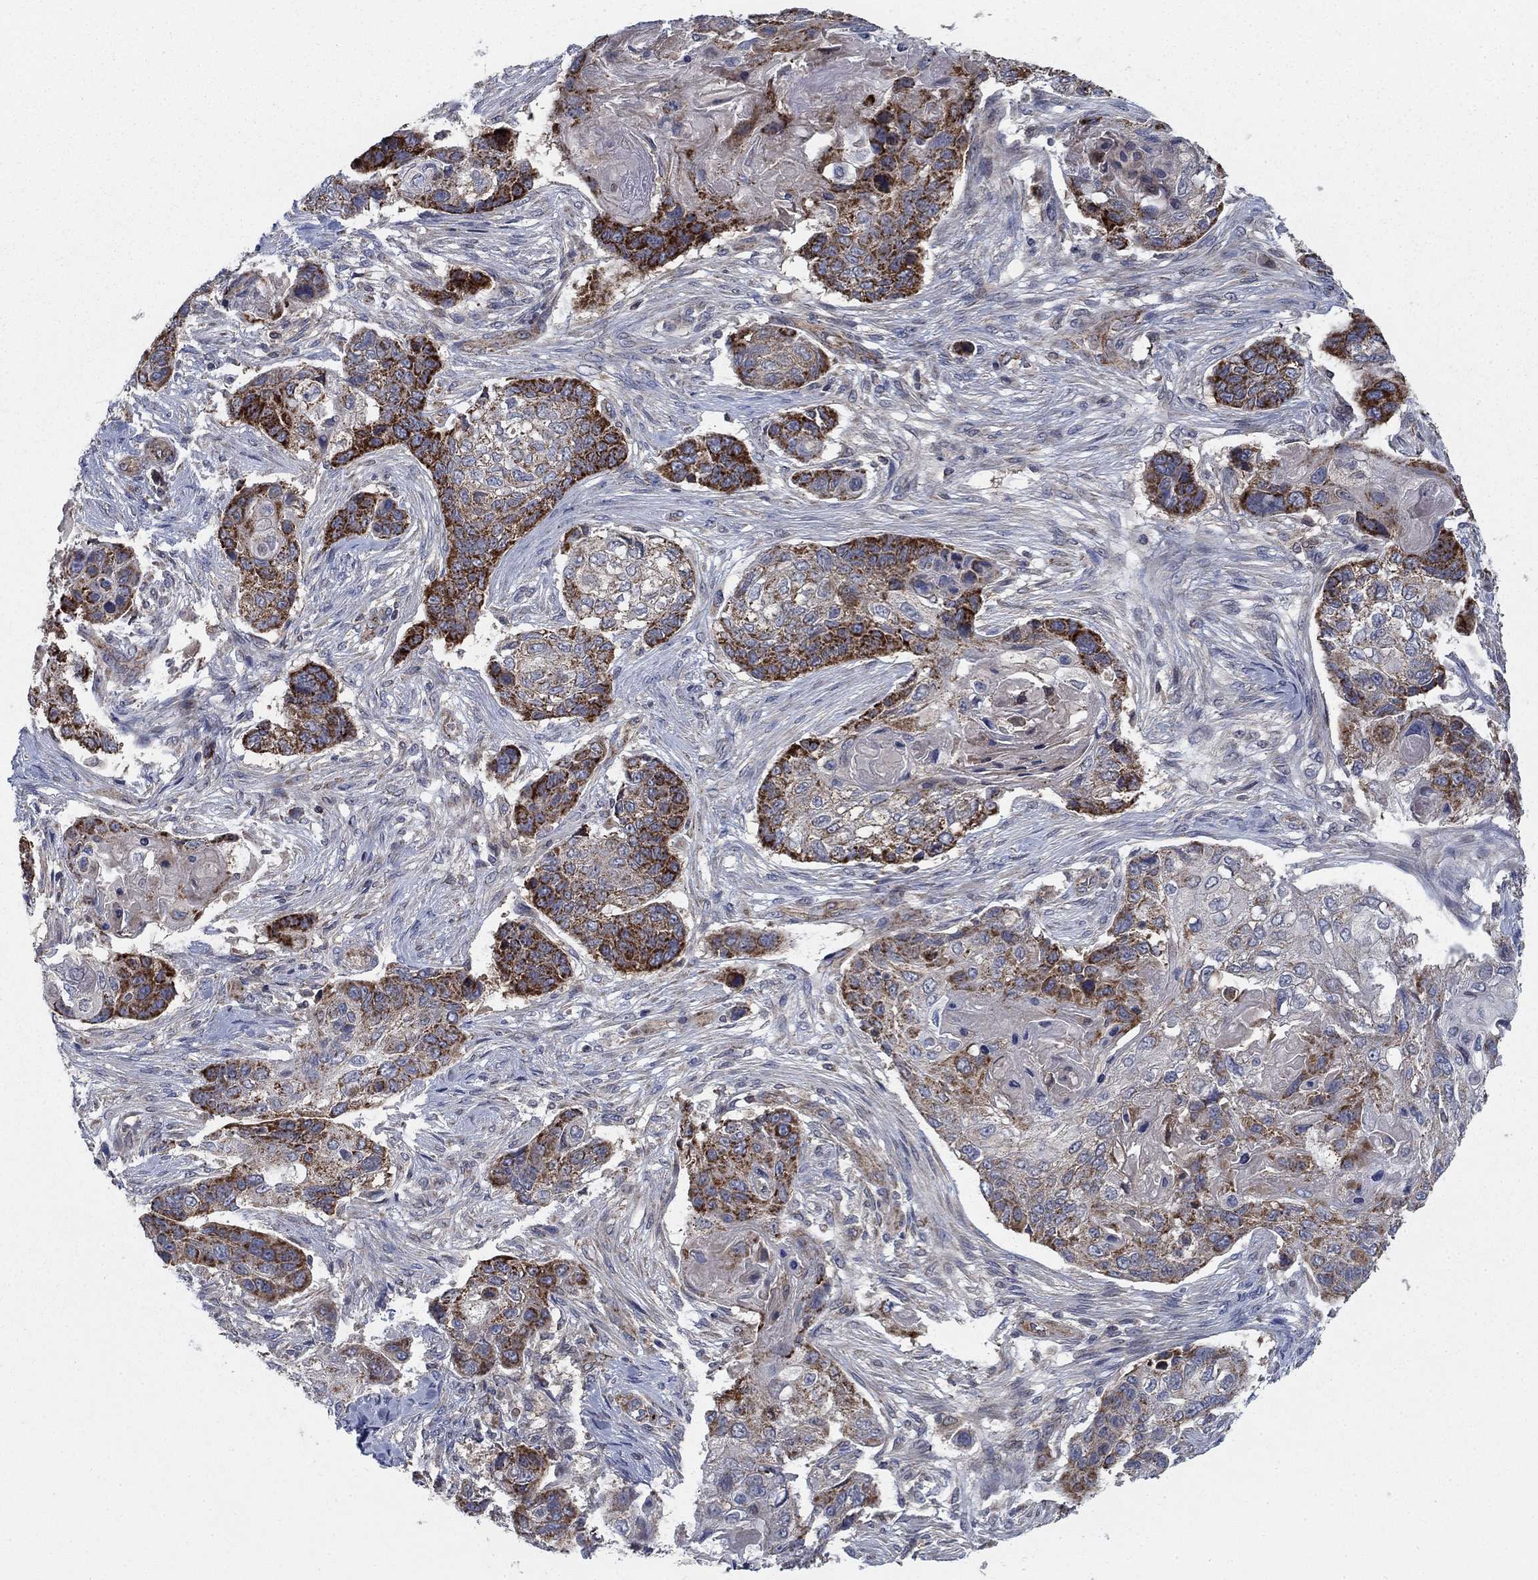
{"staining": {"intensity": "strong", "quantity": "<25%", "location": "cytoplasmic/membranous"}, "tissue": "lung cancer", "cell_type": "Tumor cells", "image_type": "cancer", "snomed": [{"axis": "morphology", "description": "Normal tissue, NOS"}, {"axis": "morphology", "description": "Squamous cell carcinoma, NOS"}, {"axis": "topography", "description": "Bronchus"}, {"axis": "topography", "description": "Lung"}], "caption": "Strong cytoplasmic/membranous expression is seen in approximately <25% of tumor cells in lung squamous cell carcinoma.", "gene": "NME7", "patient": {"sex": "male", "age": 69}}